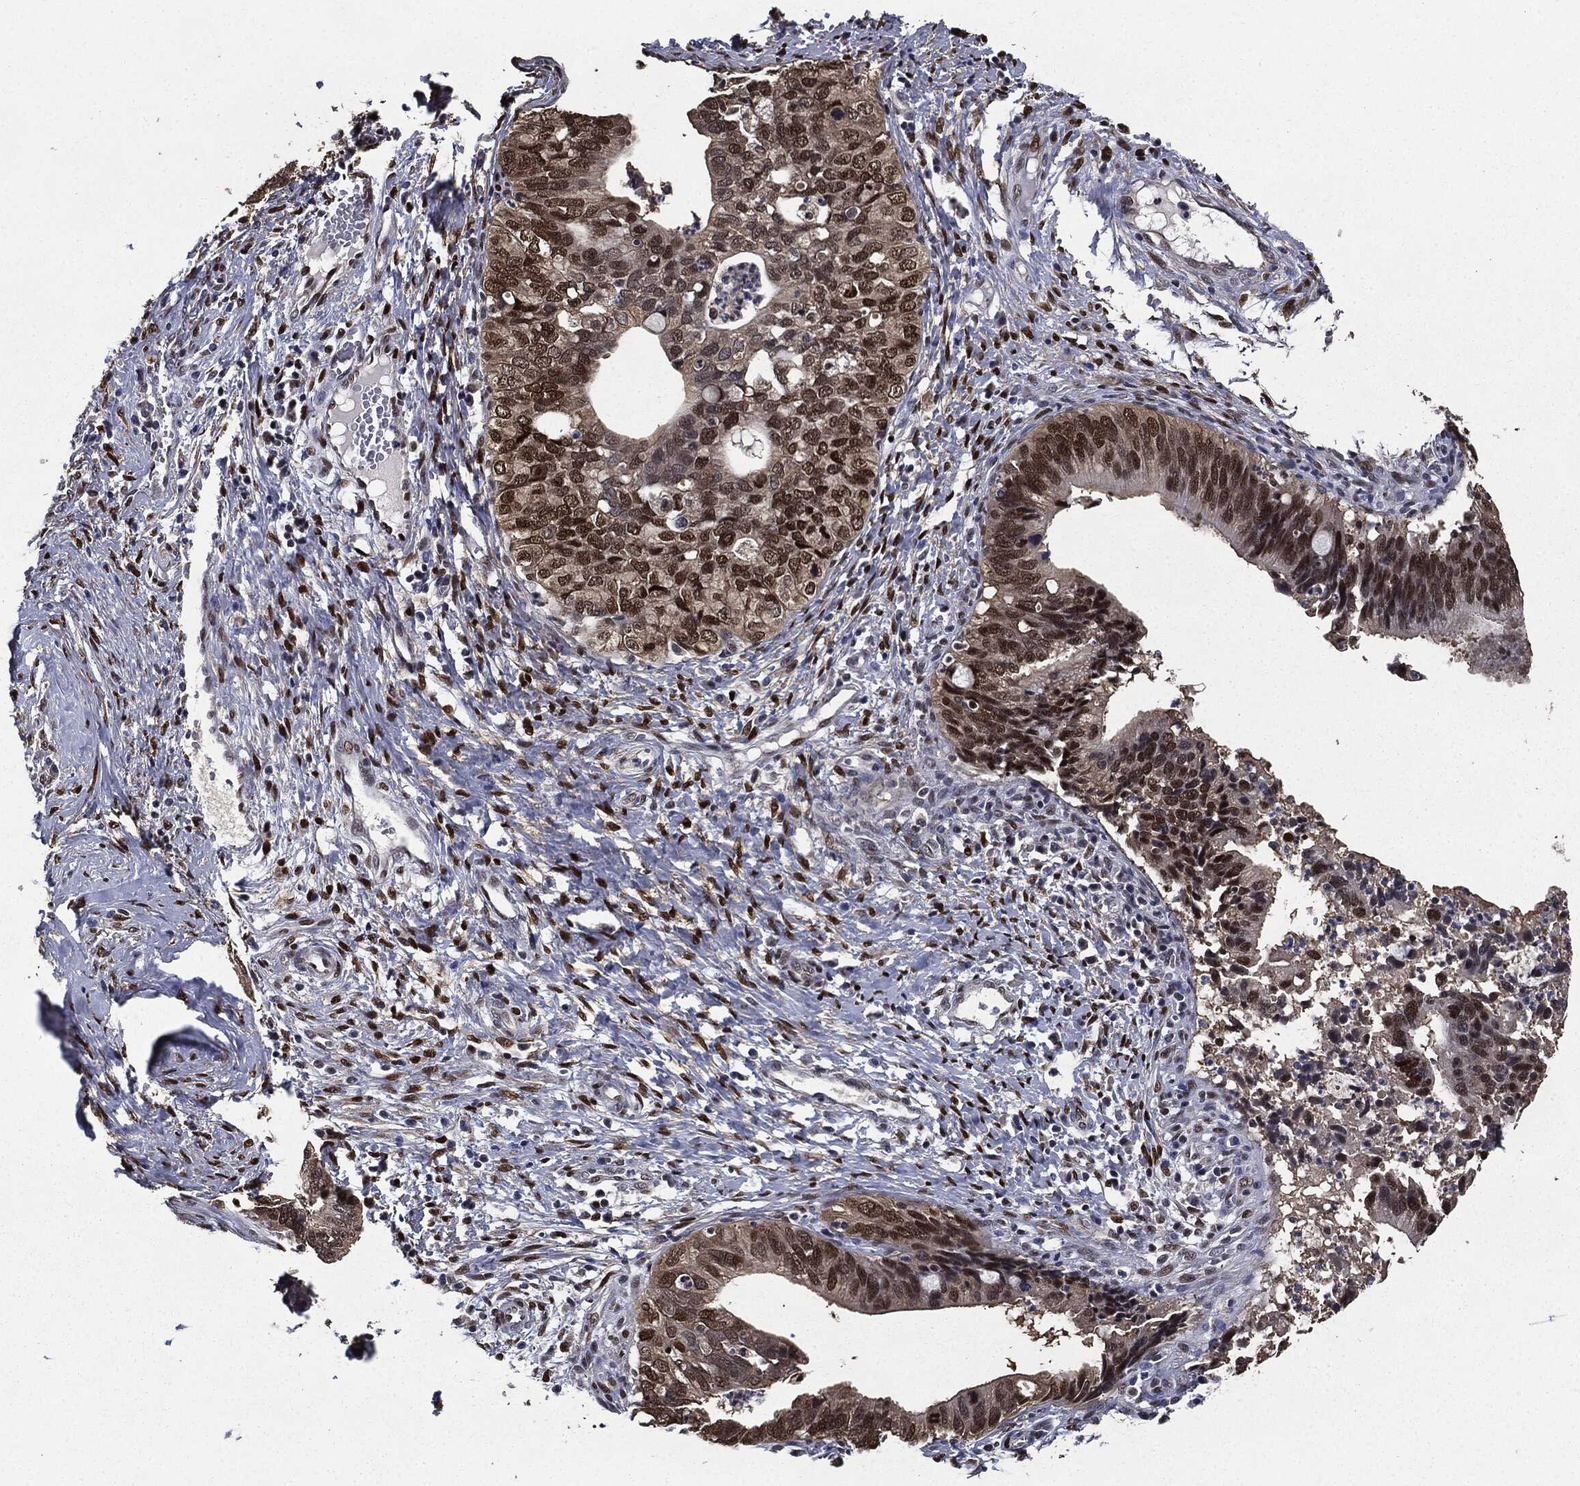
{"staining": {"intensity": "strong", "quantity": ">75%", "location": "nuclear"}, "tissue": "cervical cancer", "cell_type": "Tumor cells", "image_type": "cancer", "snomed": [{"axis": "morphology", "description": "Adenocarcinoma, NOS"}, {"axis": "topography", "description": "Cervix"}], "caption": "Human cervical cancer stained with a brown dye demonstrates strong nuclear positive staining in about >75% of tumor cells.", "gene": "JUN", "patient": {"sex": "female", "age": 42}}